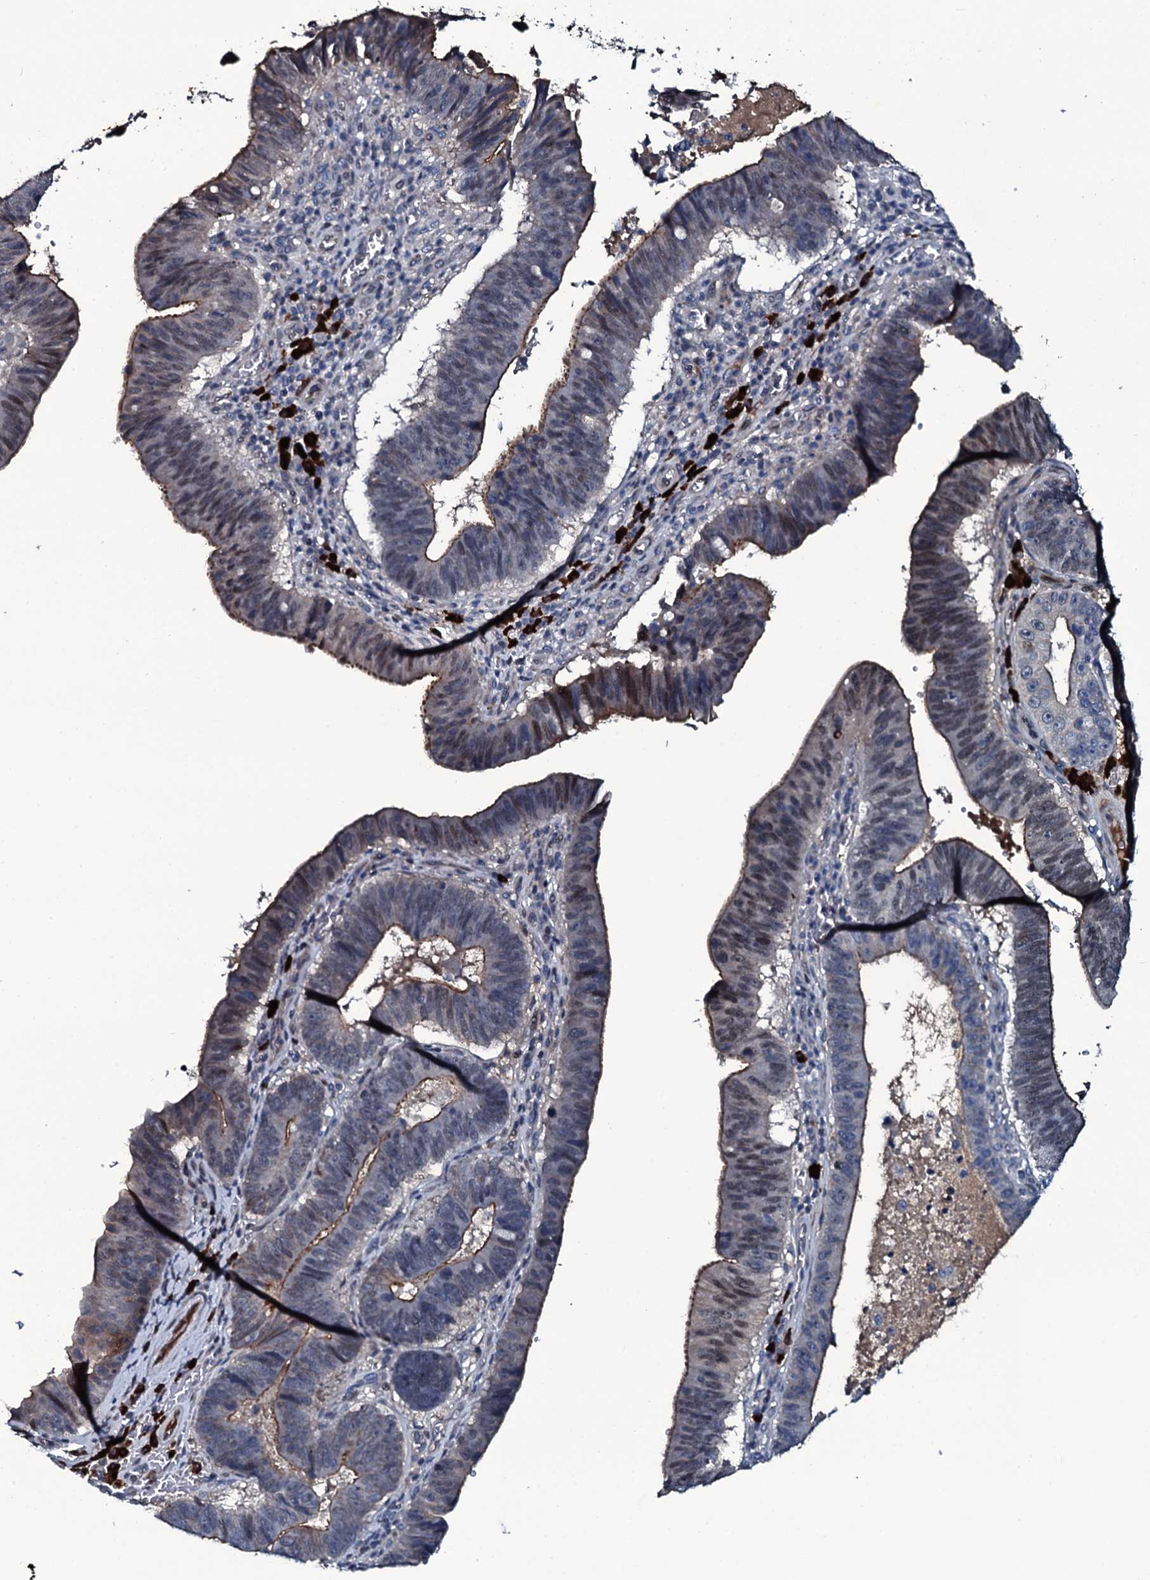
{"staining": {"intensity": "weak", "quantity": "25%-75%", "location": "cytoplasmic/membranous,nuclear"}, "tissue": "stomach cancer", "cell_type": "Tumor cells", "image_type": "cancer", "snomed": [{"axis": "morphology", "description": "Adenocarcinoma, NOS"}, {"axis": "topography", "description": "Stomach"}], "caption": "Brown immunohistochemical staining in stomach cancer (adenocarcinoma) displays weak cytoplasmic/membranous and nuclear positivity in about 25%-75% of tumor cells. (brown staining indicates protein expression, while blue staining denotes nuclei).", "gene": "LYG2", "patient": {"sex": "male", "age": 59}}